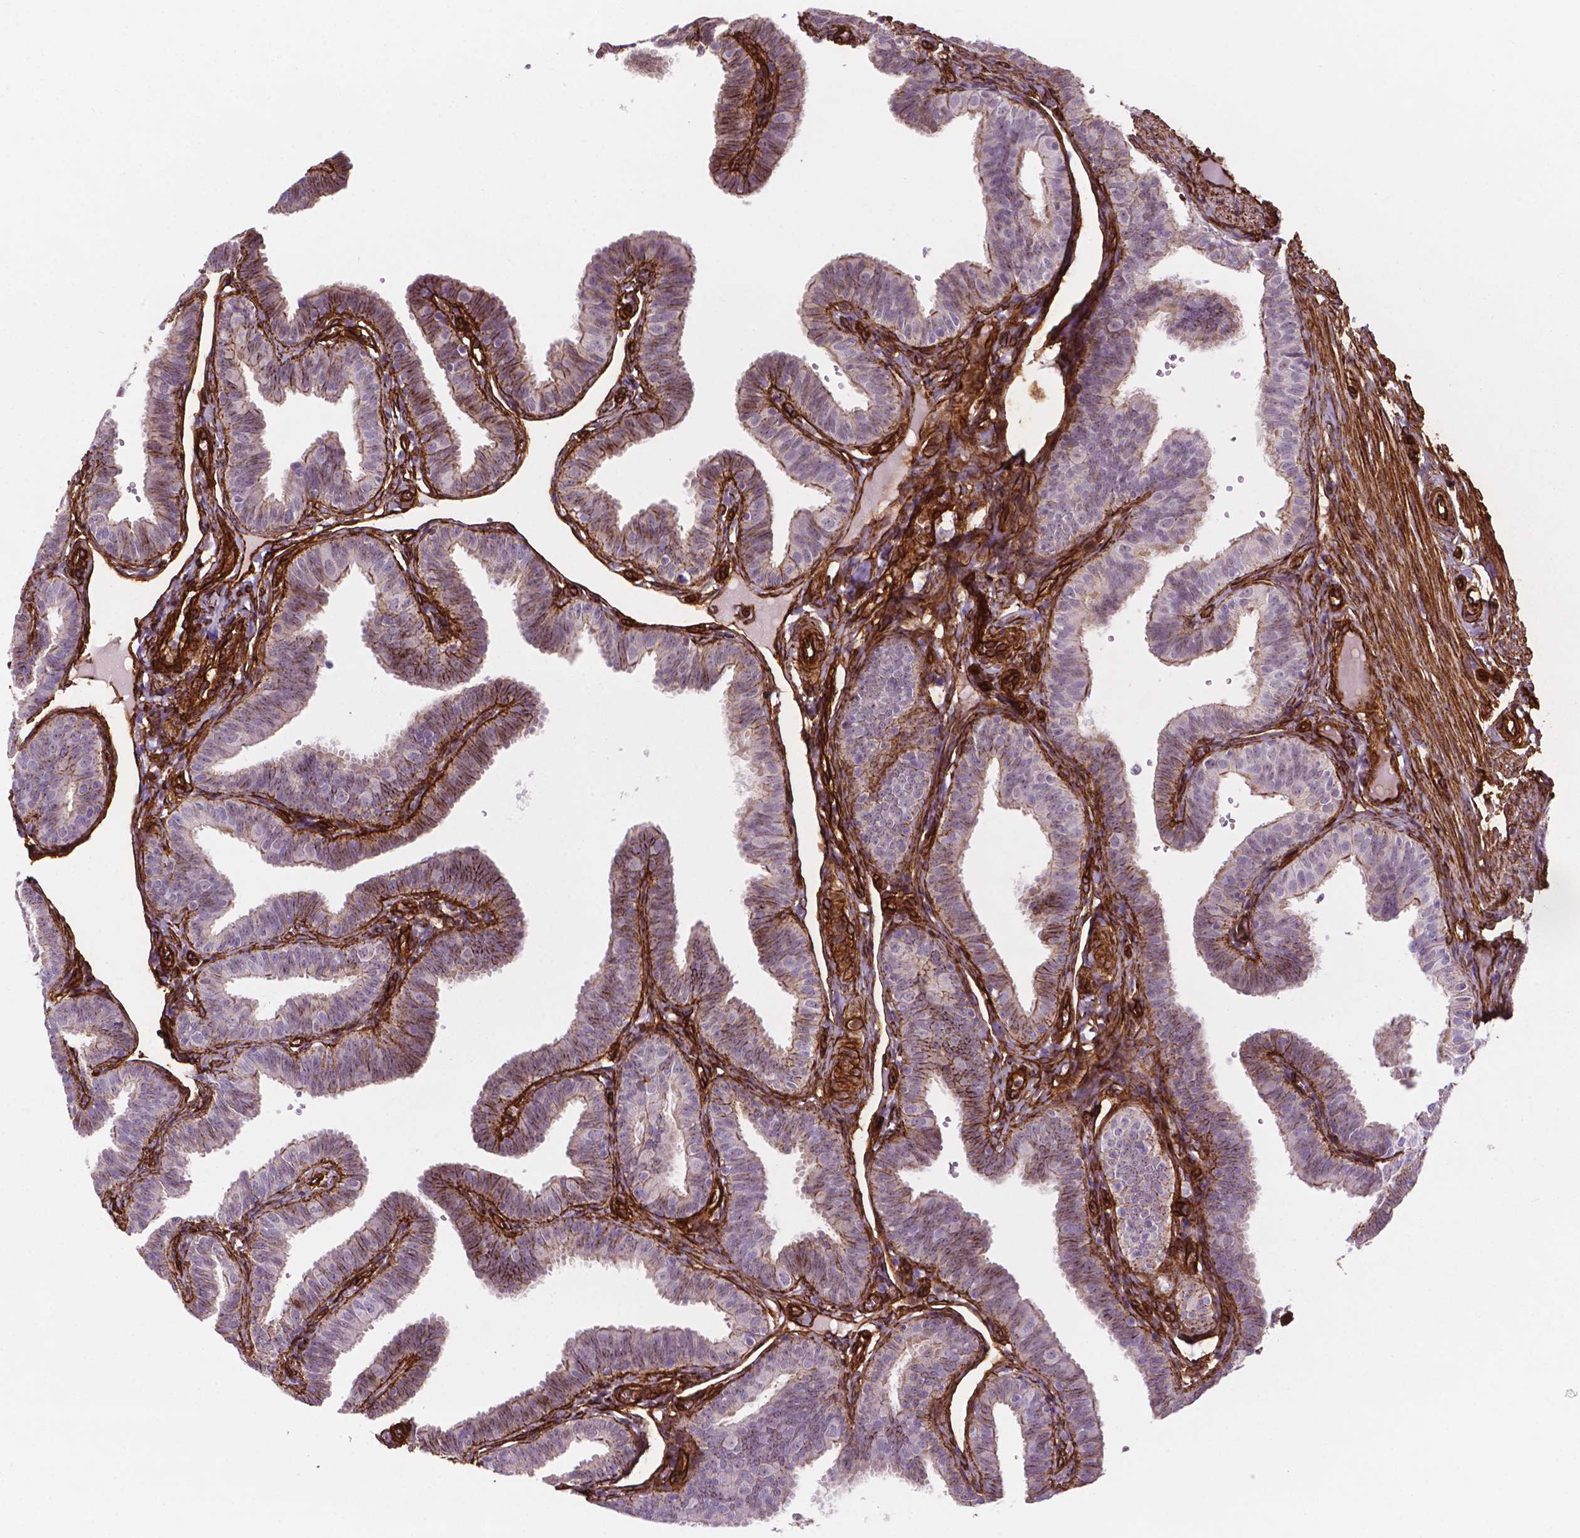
{"staining": {"intensity": "negative", "quantity": "none", "location": "none"}, "tissue": "fallopian tube", "cell_type": "Glandular cells", "image_type": "normal", "snomed": [{"axis": "morphology", "description": "Normal tissue, NOS"}, {"axis": "topography", "description": "Fallopian tube"}], "caption": "High power microscopy micrograph of an IHC micrograph of normal fallopian tube, revealing no significant positivity in glandular cells. The staining is performed using DAB brown chromogen with nuclei counter-stained in using hematoxylin.", "gene": "EGFL8", "patient": {"sex": "female", "age": 25}}